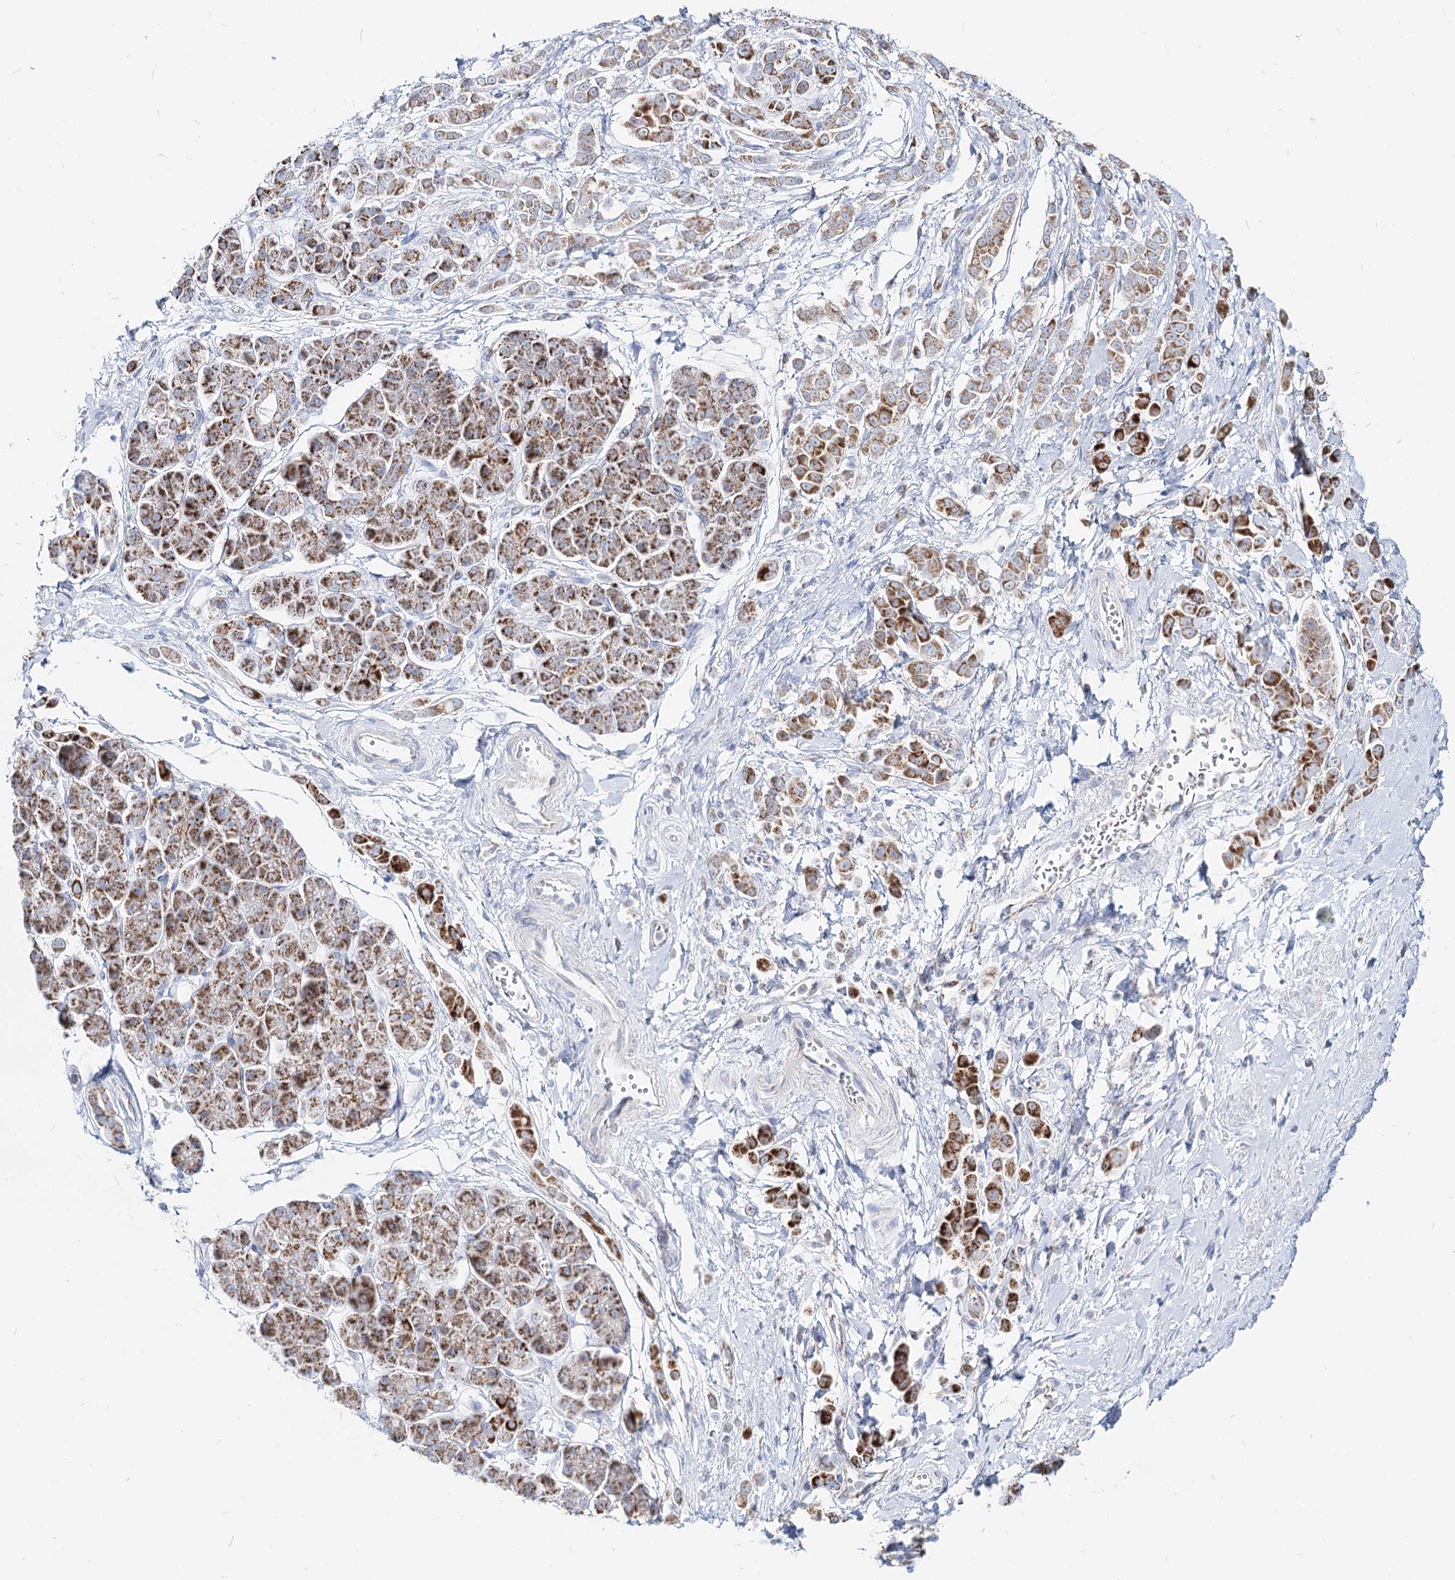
{"staining": {"intensity": "strong", "quantity": "25%-75%", "location": "cytoplasmic/membranous"}, "tissue": "pancreatic cancer", "cell_type": "Tumor cells", "image_type": "cancer", "snomed": [{"axis": "morphology", "description": "Normal tissue, NOS"}, {"axis": "morphology", "description": "Adenocarcinoma, NOS"}, {"axis": "topography", "description": "Pancreas"}], "caption": "Immunohistochemistry of adenocarcinoma (pancreatic) reveals high levels of strong cytoplasmic/membranous positivity in about 25%-75% of tumor cells. (brown staining indicates protein expression, while blue staining denotes nuclei).", "gene": "MCCC2", "patient": {"sex": "female", "age": 64}}